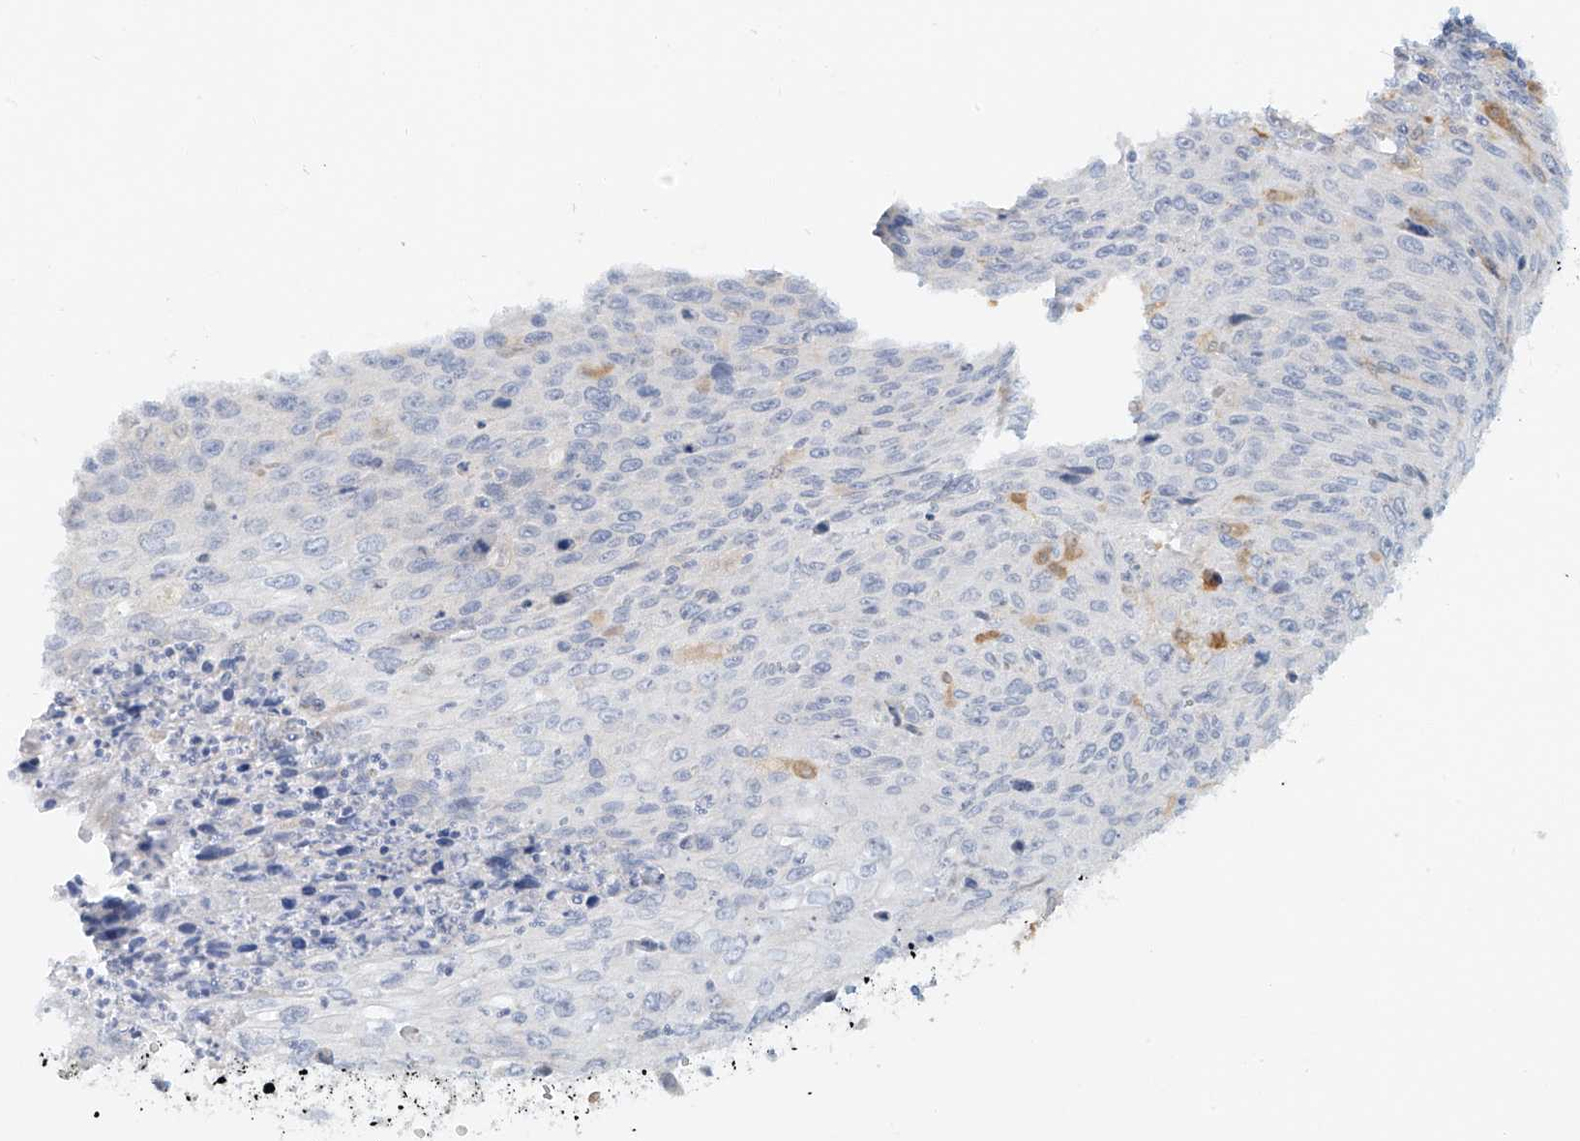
{"staining": {"intensity": "negative", "quantity": "none", "location": "none"}, "tissue": "cervical cancer", "cell_type": "Tumor cells", "image_type": "cancer", "snomed": [{"axis": "morphology", "description": "Squamous cell carcinoma, NOS"}, {"axis": "topography", "description": "Cervix"}], "caption": "Image shows no significant protein expression in tumor cells of cervical cancer.", "gene": "UPK1B", "patient": {"sex": "female", "age": 32}}